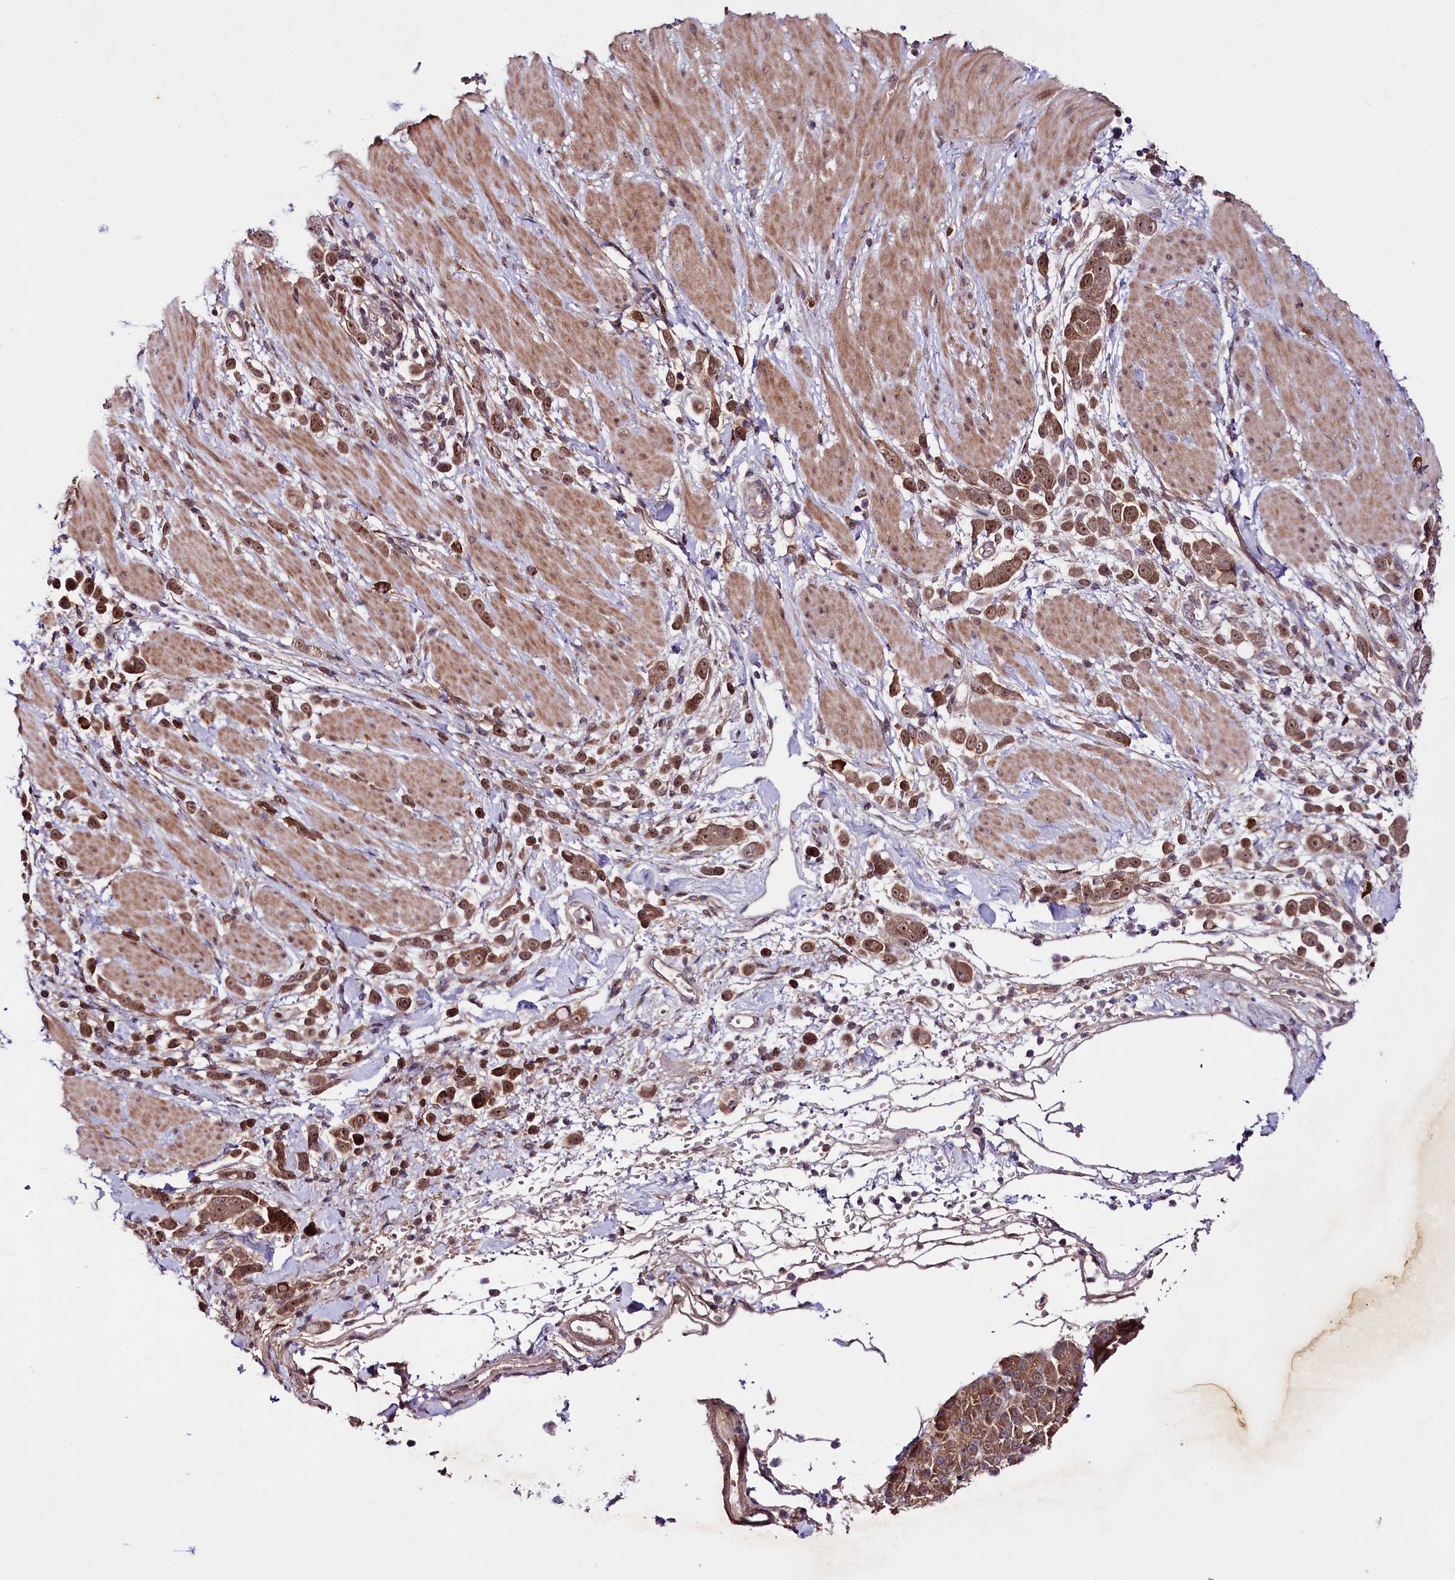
{"staining": {"intensity": "moderate", "quantity": ">75%", "location": "cytoplasmic/membranous,nuclear"}, "tissue": "pancreatic cancer", "cell_type": "Tumor cells", "image_type": "cancer", "snomed": [{"axis": "morphology", "description": "Normal tissue, NOS"}, {"axis": "morphology", "description": "Adenocarcinoma, NOS"}, {"axis": "topography", "description": "Pancreas"}], "caption": "Pancreatic adenocarcinoma stained with IHC shows moderate cytoplasmic/membranous and nuclear positivity in approximately >75% of tumor cells. (IHC, brightfield microscopy, high magnification).", "gene": "PHLDB1", "patient": {"sex": "female", "age": 64}}